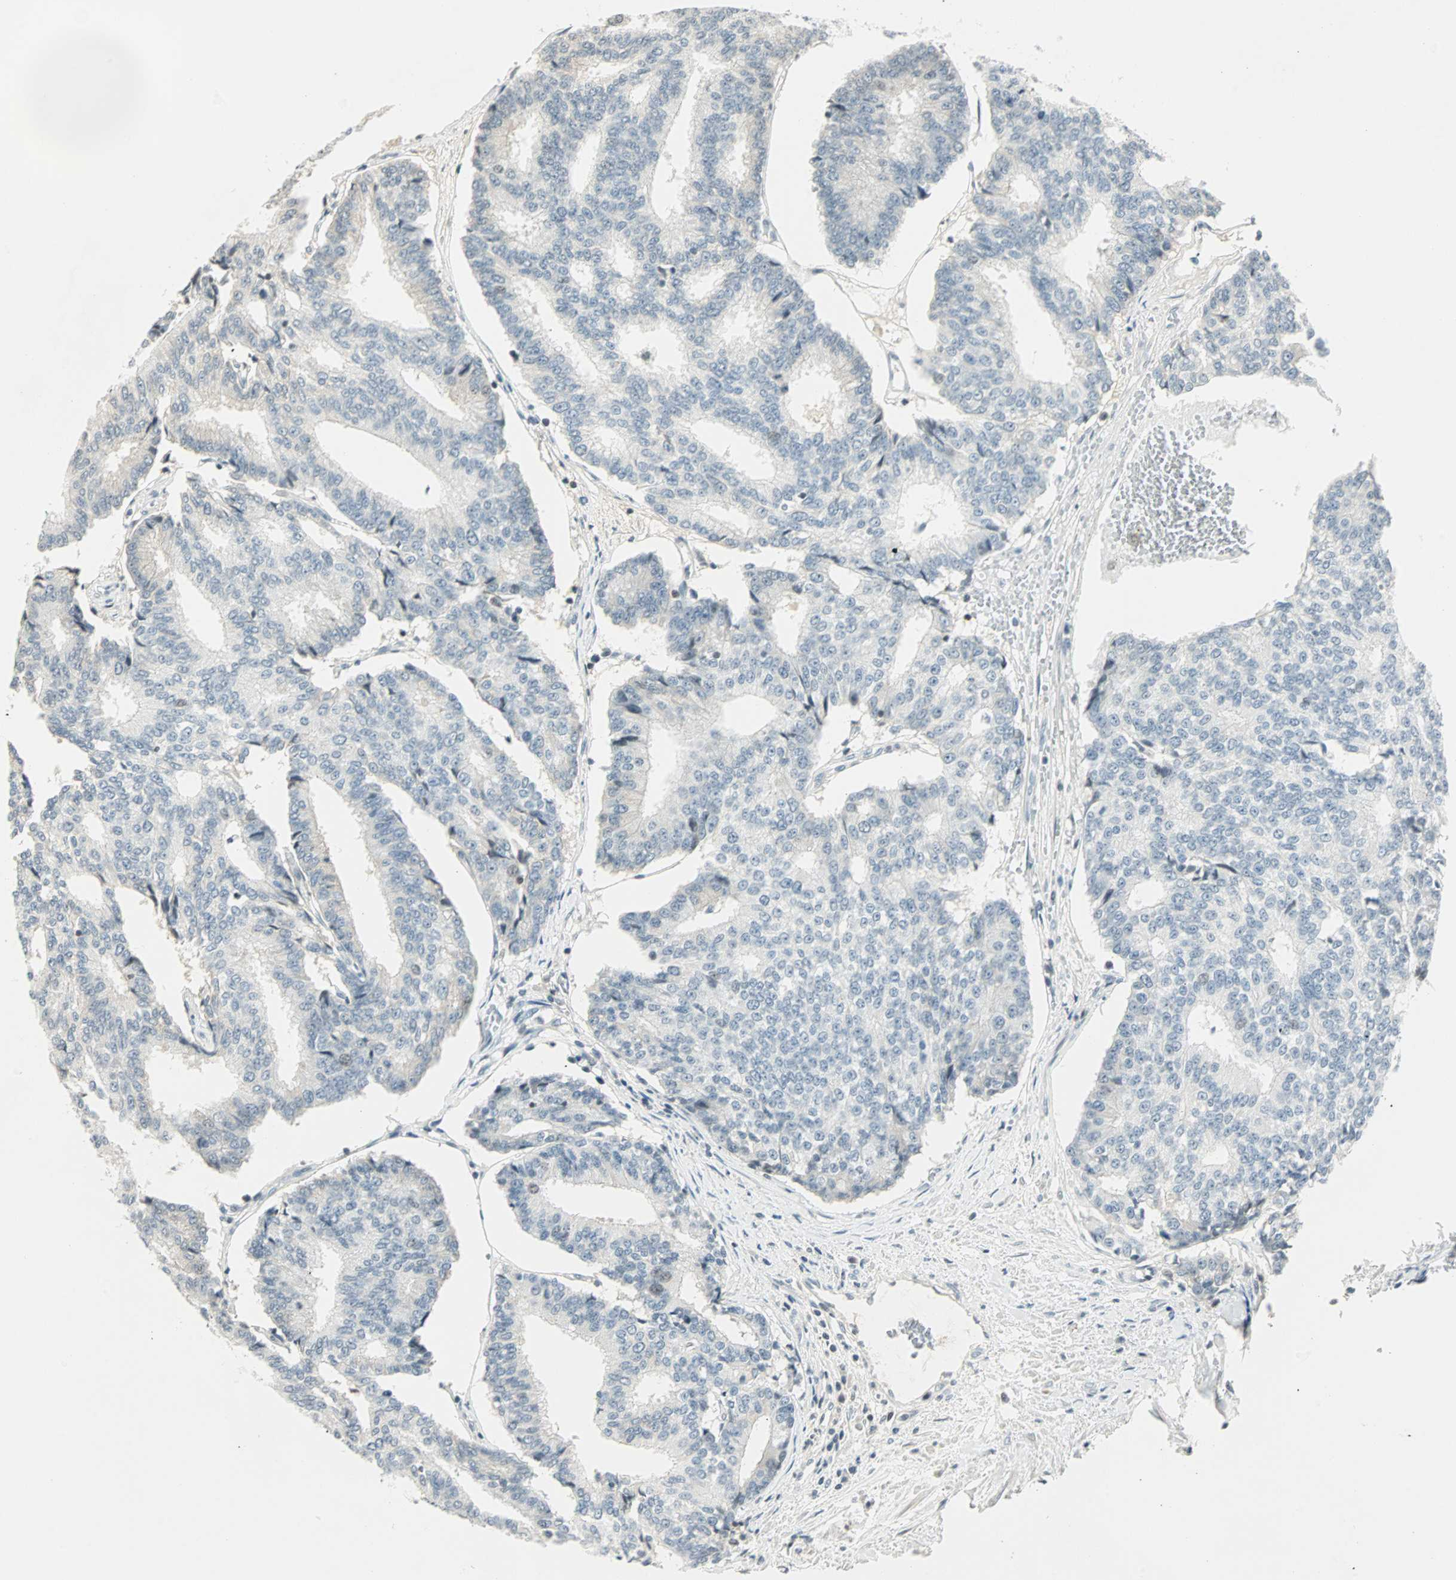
{"staining": {"intensity": "weak", "quantity": "<25%", "location": "nuclear"}, "tissue": "prostate cancer", "cell_type": "Tumor cells", "image_type": "cancer", "snomed": [{"axis": "morphology", "description": "Adenocarcinoma, High grade"}, {"axis": "topography", "description": "Prostate"}], "caption": "Tumor cells show no significant protein positivity in prostate cancer (high-grade adenocarcinoma).", "gene": "SMAD3", "patient": {"sex": "male", "age": 55}}